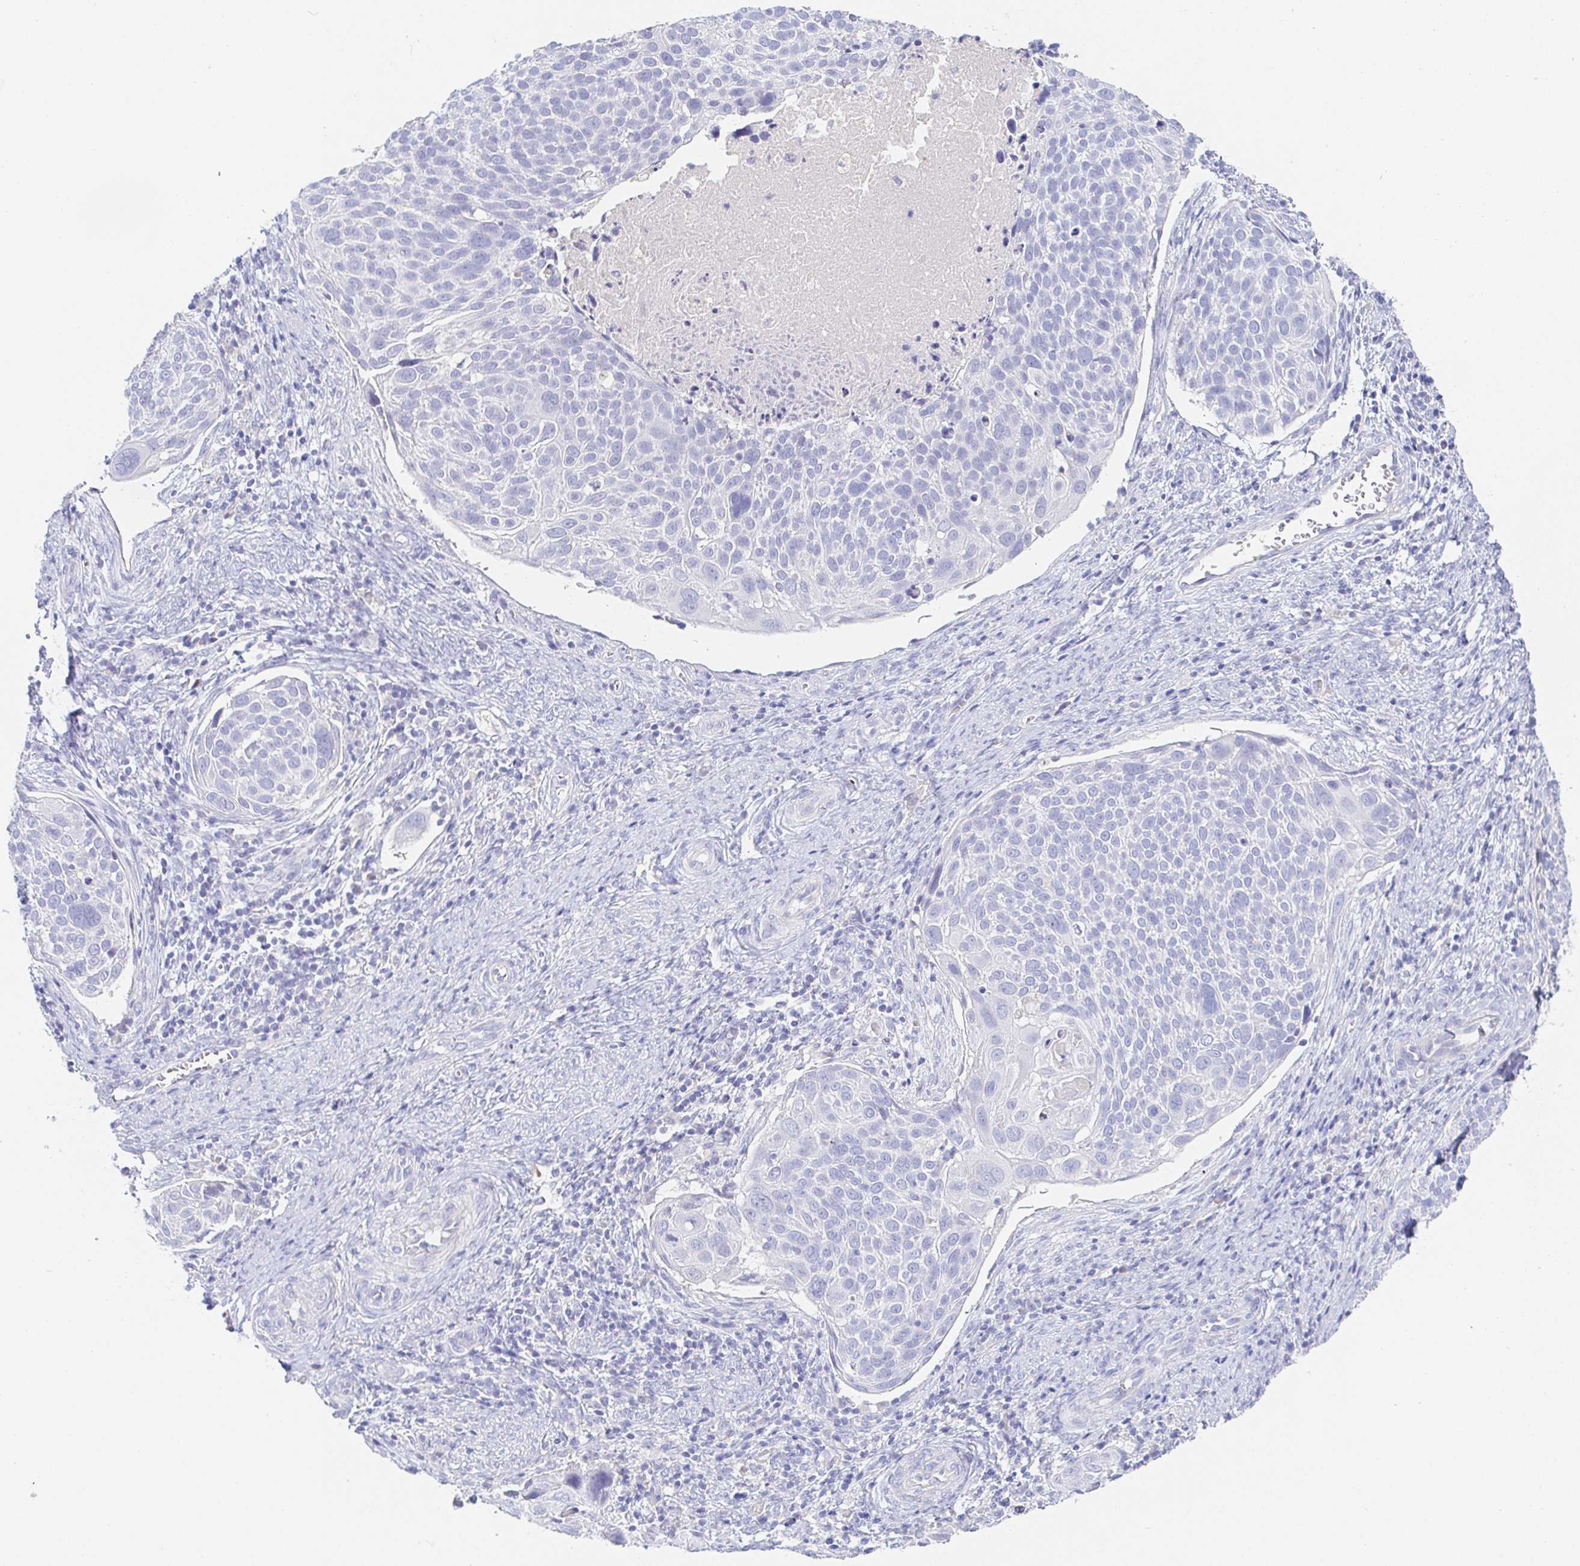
{"staining": {"intensity": "negative", "quantity": "none", "location": "none"}, "tissue": "cervical cancer", "cell_type": "Tumor cells", "image_type": "cancer", "snomed": [{"axis": "morphology", "description": "Squamous cell carcinoma, NOS"}, {"axis": "topography", "description": "Cervix"}], "caption": "DAB (3,3'-diaminobenzidine) immunohistochemical staining of human cervical squamous cell carcinoma shows no significant expression in tumor cells.", "gene": "PDE6B", "patient": {"sex": "female", "age": 39}}